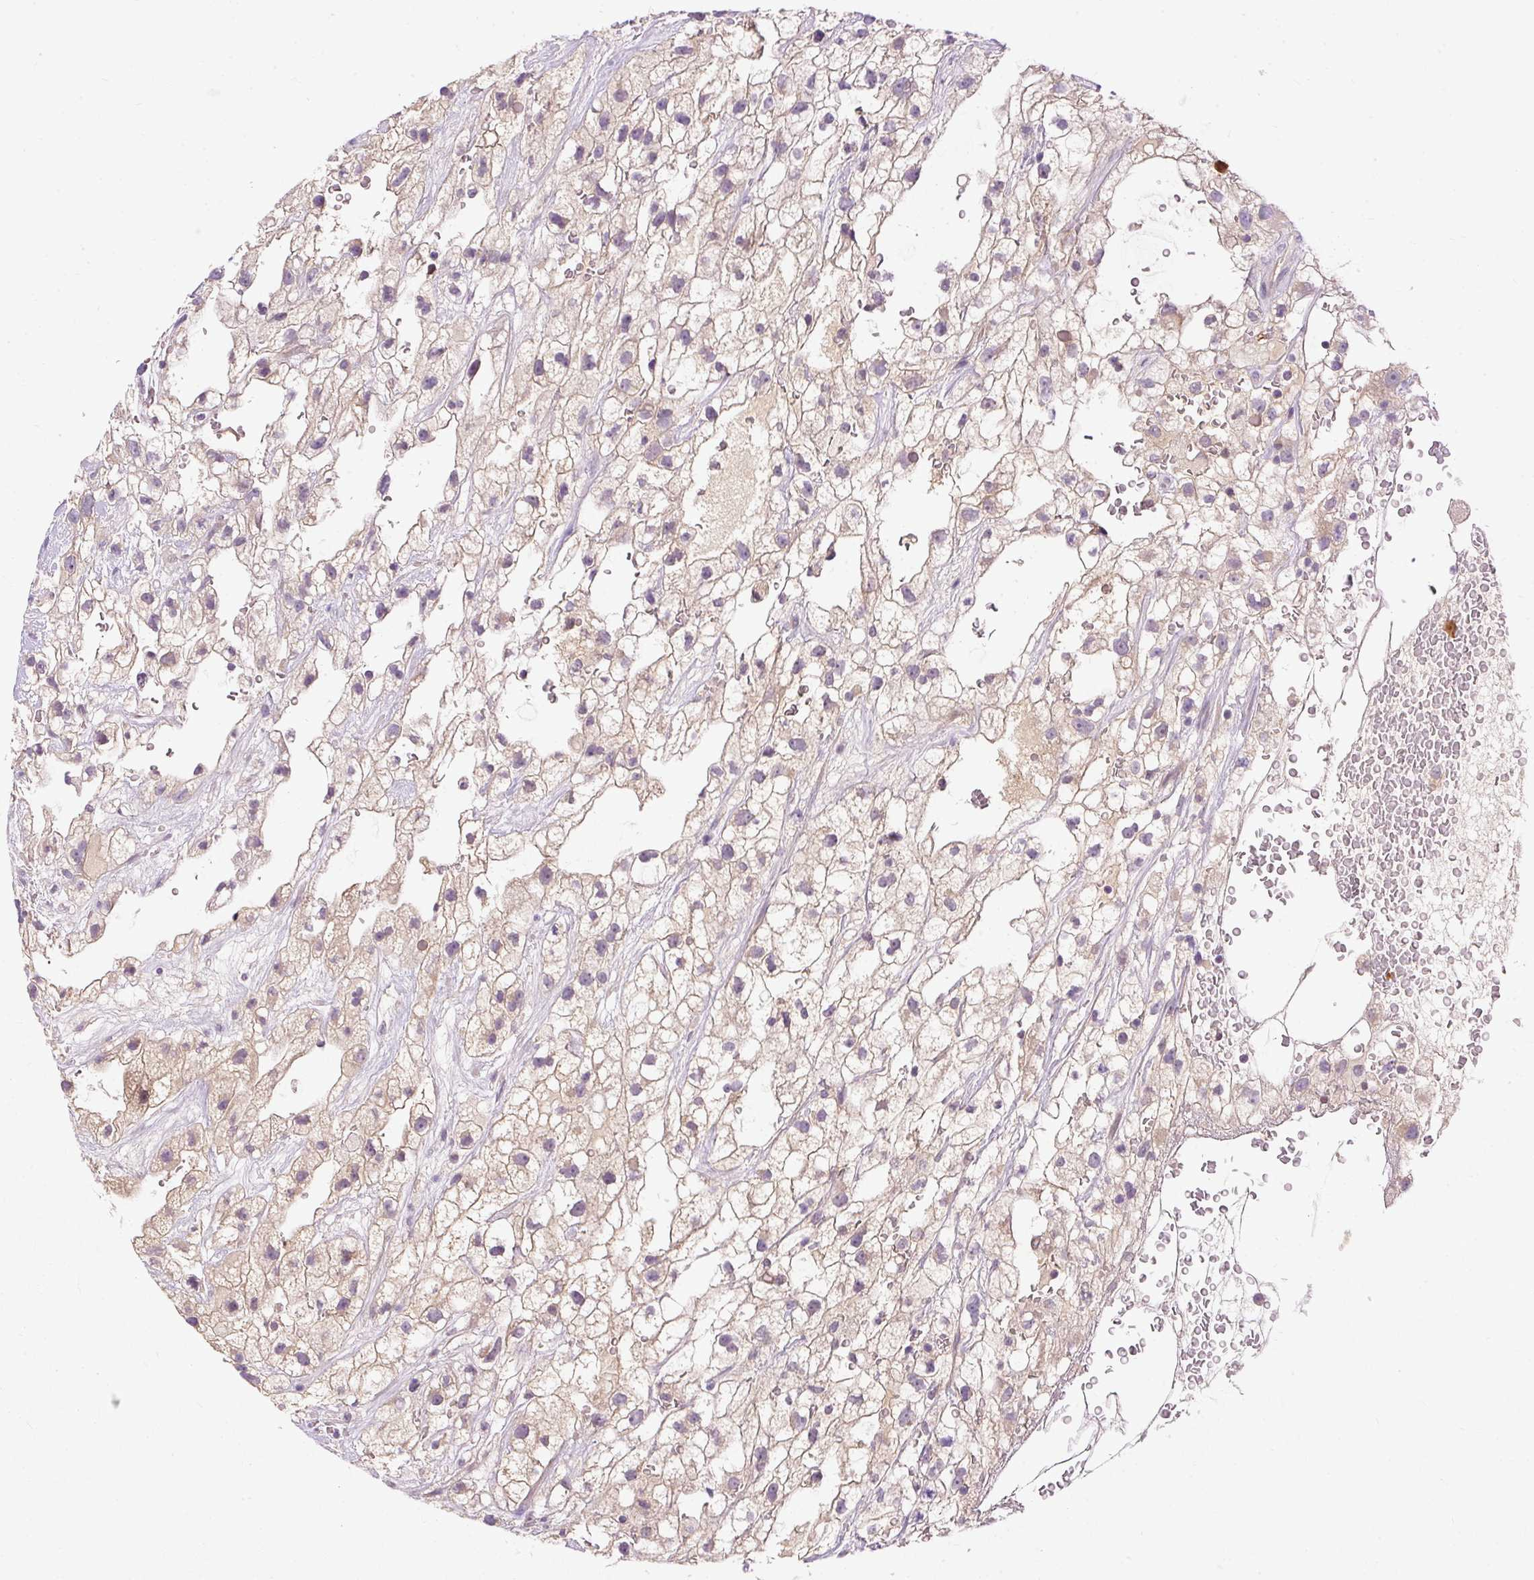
{"staining": {"intensity": "weak", "quantity": "25%-75%", "location": "cytoplasmic/membranous"}, "tissue": "renal cancer", "cell_type": "Tumor cells", "image_type": "cancer", "snomed": [{"axis": "morphology", "description": "Adenocarcinoma, NOS"}, {"axis": "topography", "description": "Kidney"}], "caption": "Immunohistochemistry (IHC) of human renal cancer demonstrates low levels of weak cytoplasmic/membranous expression in approximately 25%-75% of tumor cells.", "gene": "CTTNBP2", "patient": {"sex": "male", "age": 59}}